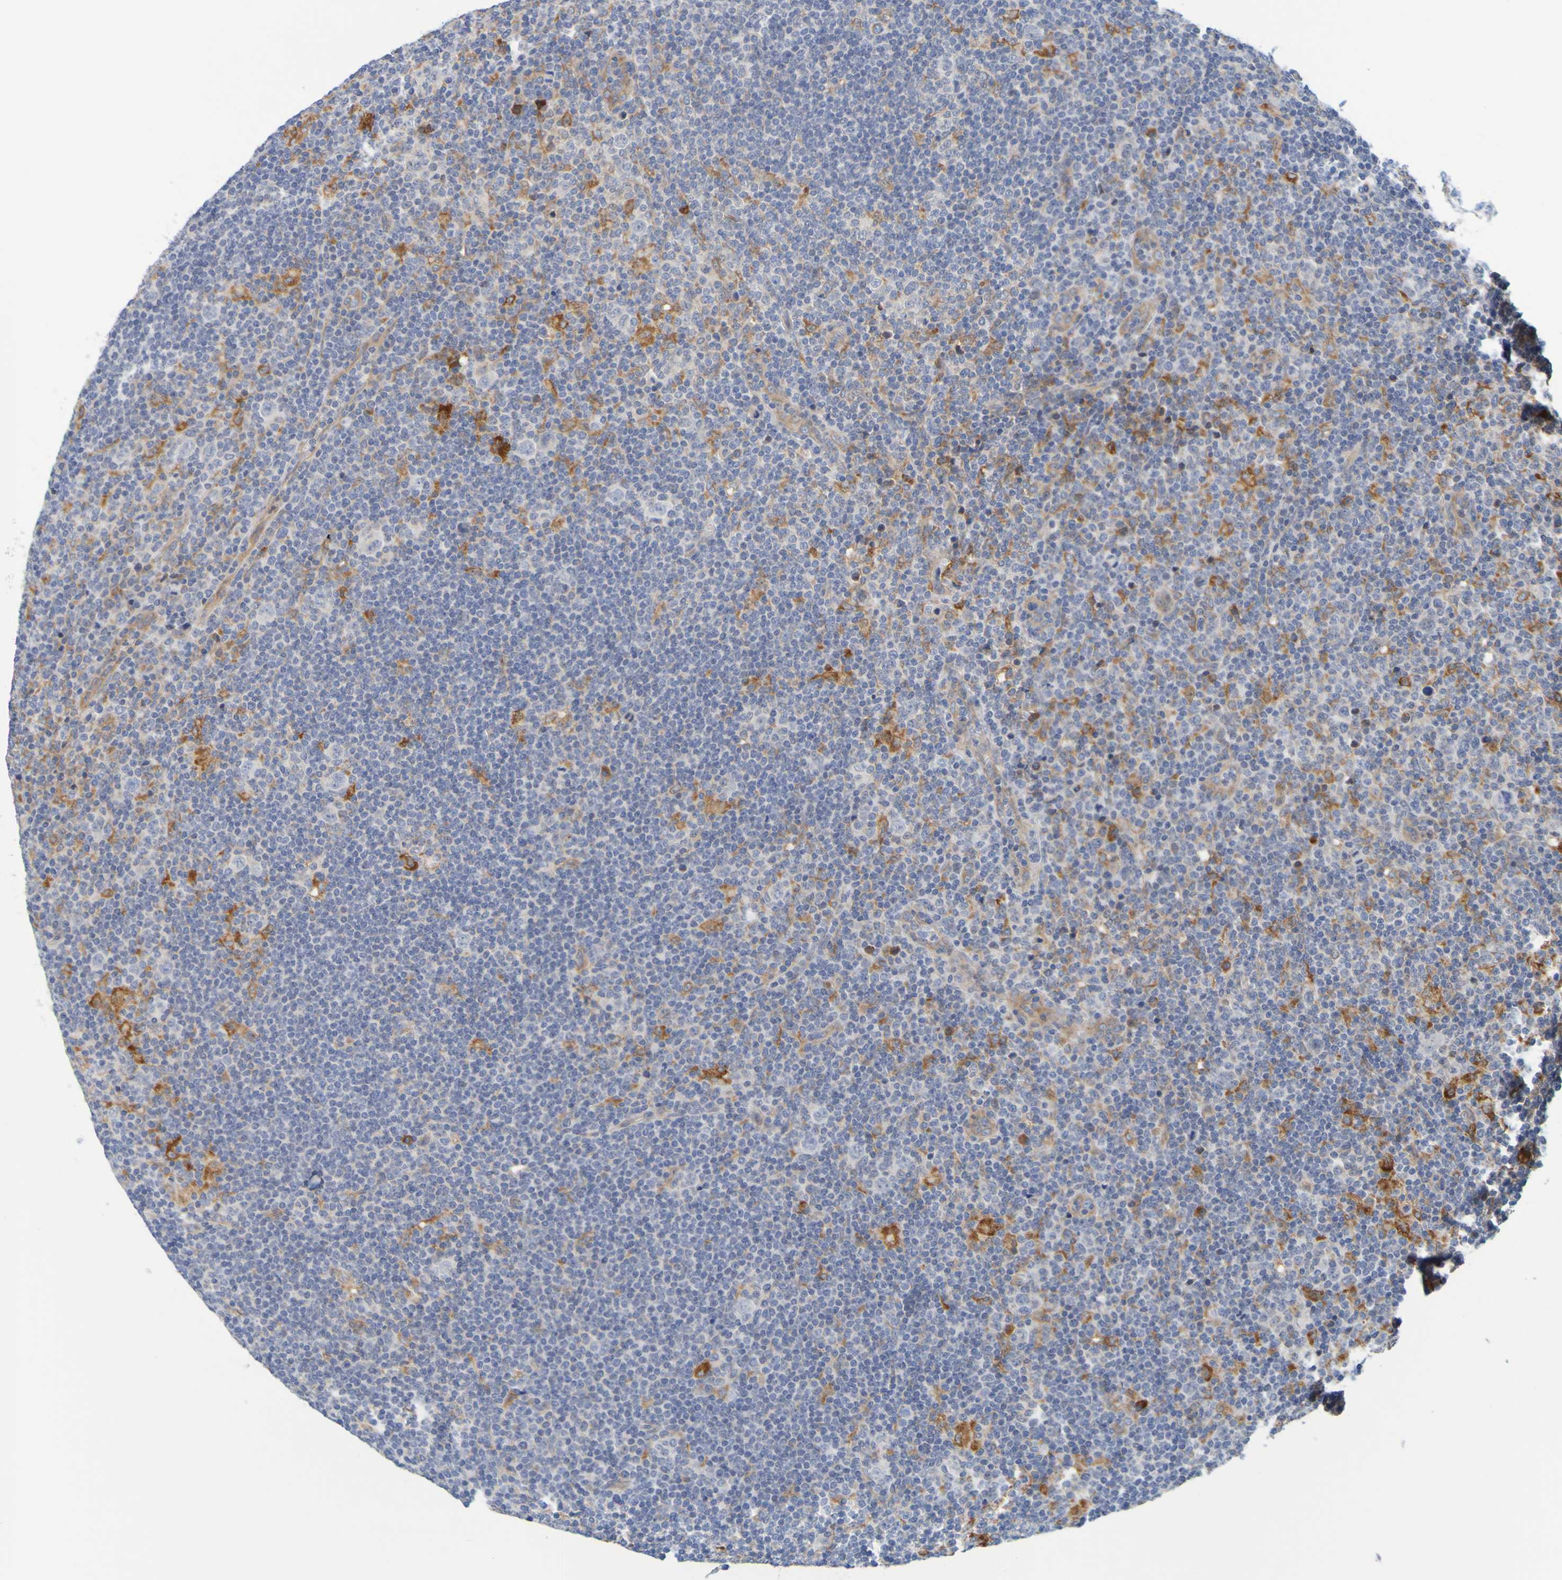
{"staining": {"intensity": "negative", "quantity": "none", "location": "none"}, "tissue": "lymphoma", "cell_type": "Tumor cells", "image_type": "cancer", "snomed": [{"axis": "morphology", "description": "Hodgkin's disease, NOS"}, {"axis": "topography", "description": "Lymph node"}], "caption": "Lymphoma was stained to show a protein in brown. There is no significant expression in tumor cells.", "gene": "SIL1", "patient": {"sex": "female", "age": 57}}